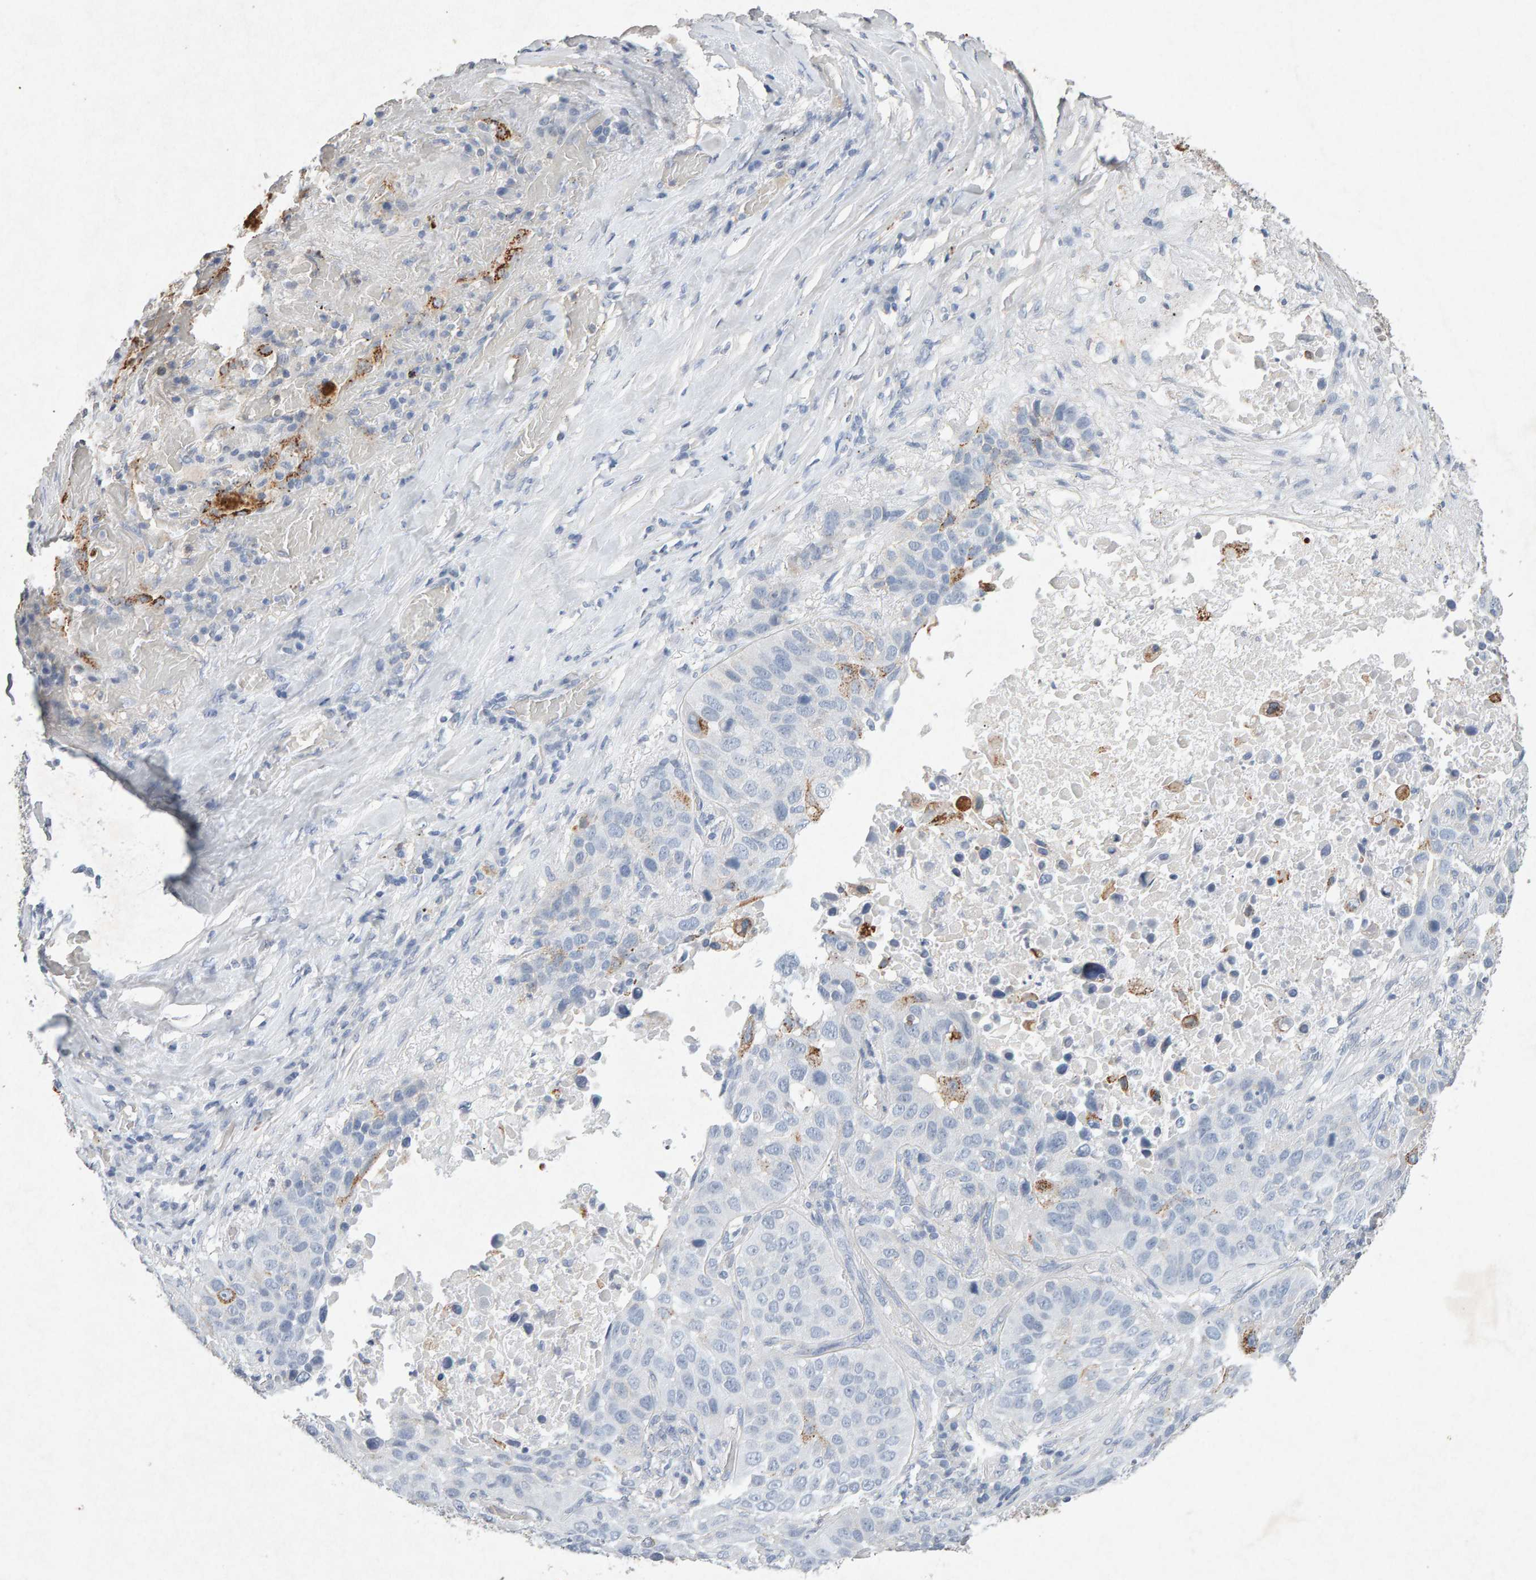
{"staining": {"intensity": "weak", "quantity": "<25%", "location": "cytoplasmic/membranous"}, "tissue": "lung cancer", "cell_type": "Tumor cells", "image_type": "cancer", "snomed": [{"axis": "morphology", "description": "Squamous cell carcinoma, NOS"}, {"axis": "topography", "description": "Lung"}], "caption": "The photomicrograph exhibits no significant expression in tumor cells of lung cancer (squamous cell carcinoma).", "gene": "PTPRM", "patient": {"sex": "male", "age": 57}}